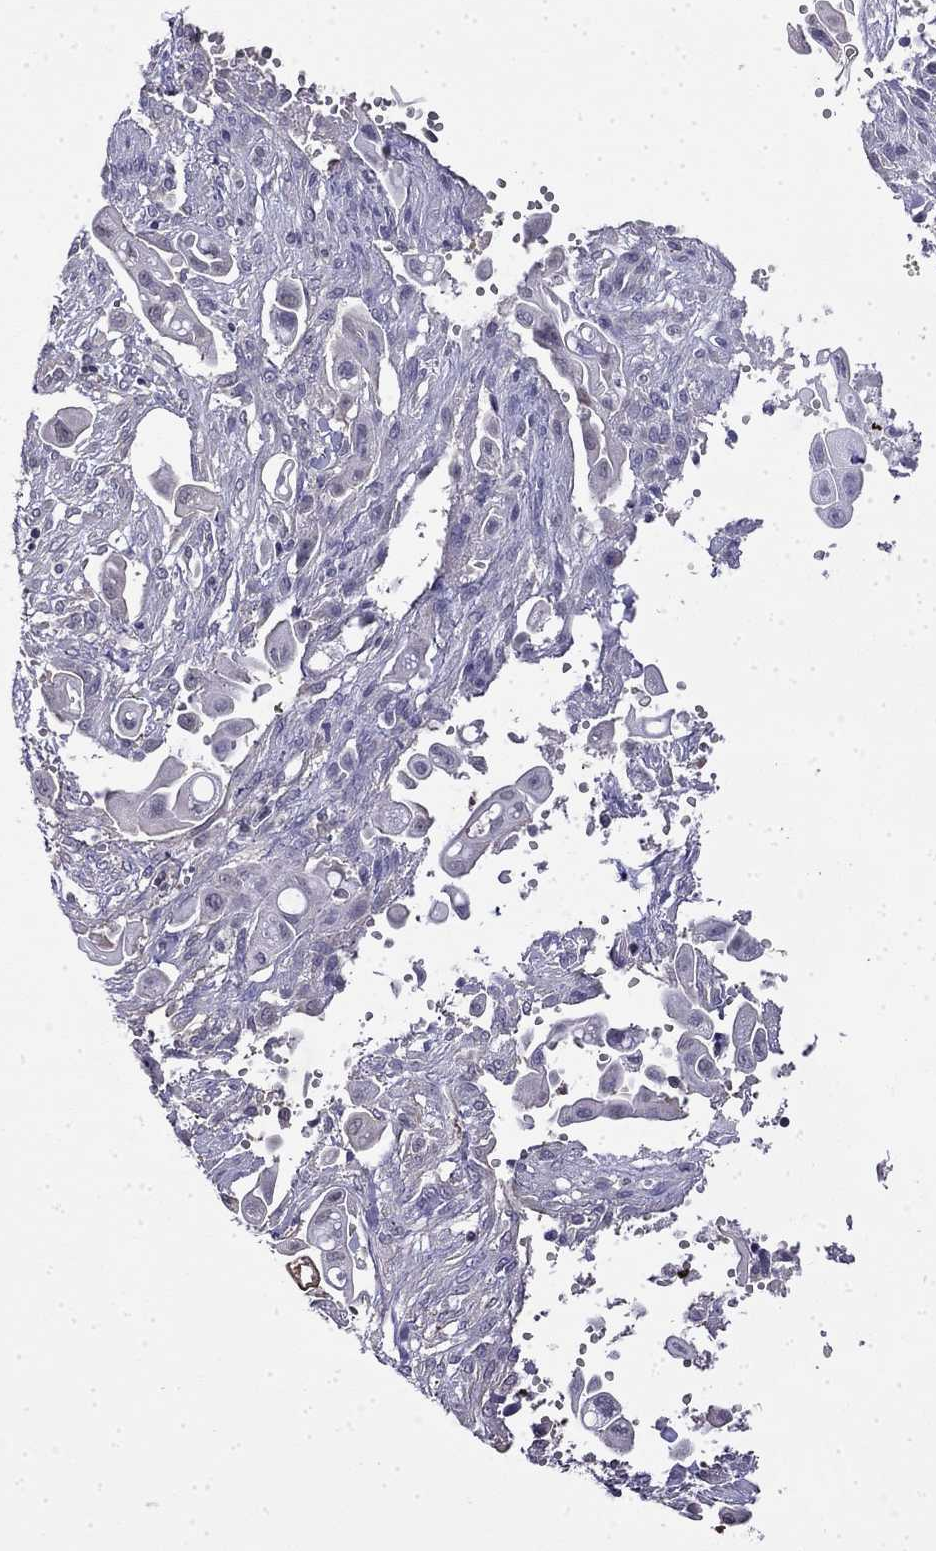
{"staining": {"intensity": "negative", "quantity": "none", "location": "none"}, "tissue": "pancreatic cancer", "cell_type": "Tumor cells", "image_type": "cancer", "snomed": [{"axis": "morphology", "description": "Adenocarcinoma, NOS"}, {"axis": "topography", "description": "Pancreas"}], "caption": "Photomicrograph shows no significant protein staining in tumor cells of pancreatic cancer (adenocarcinoma). (Brightfield microscopy of DAB (3,3'-diaminobenzidine) IHC at high magnification).", "gene": "GUCA1B", "patient": {"sex": "male", "age": 50}}